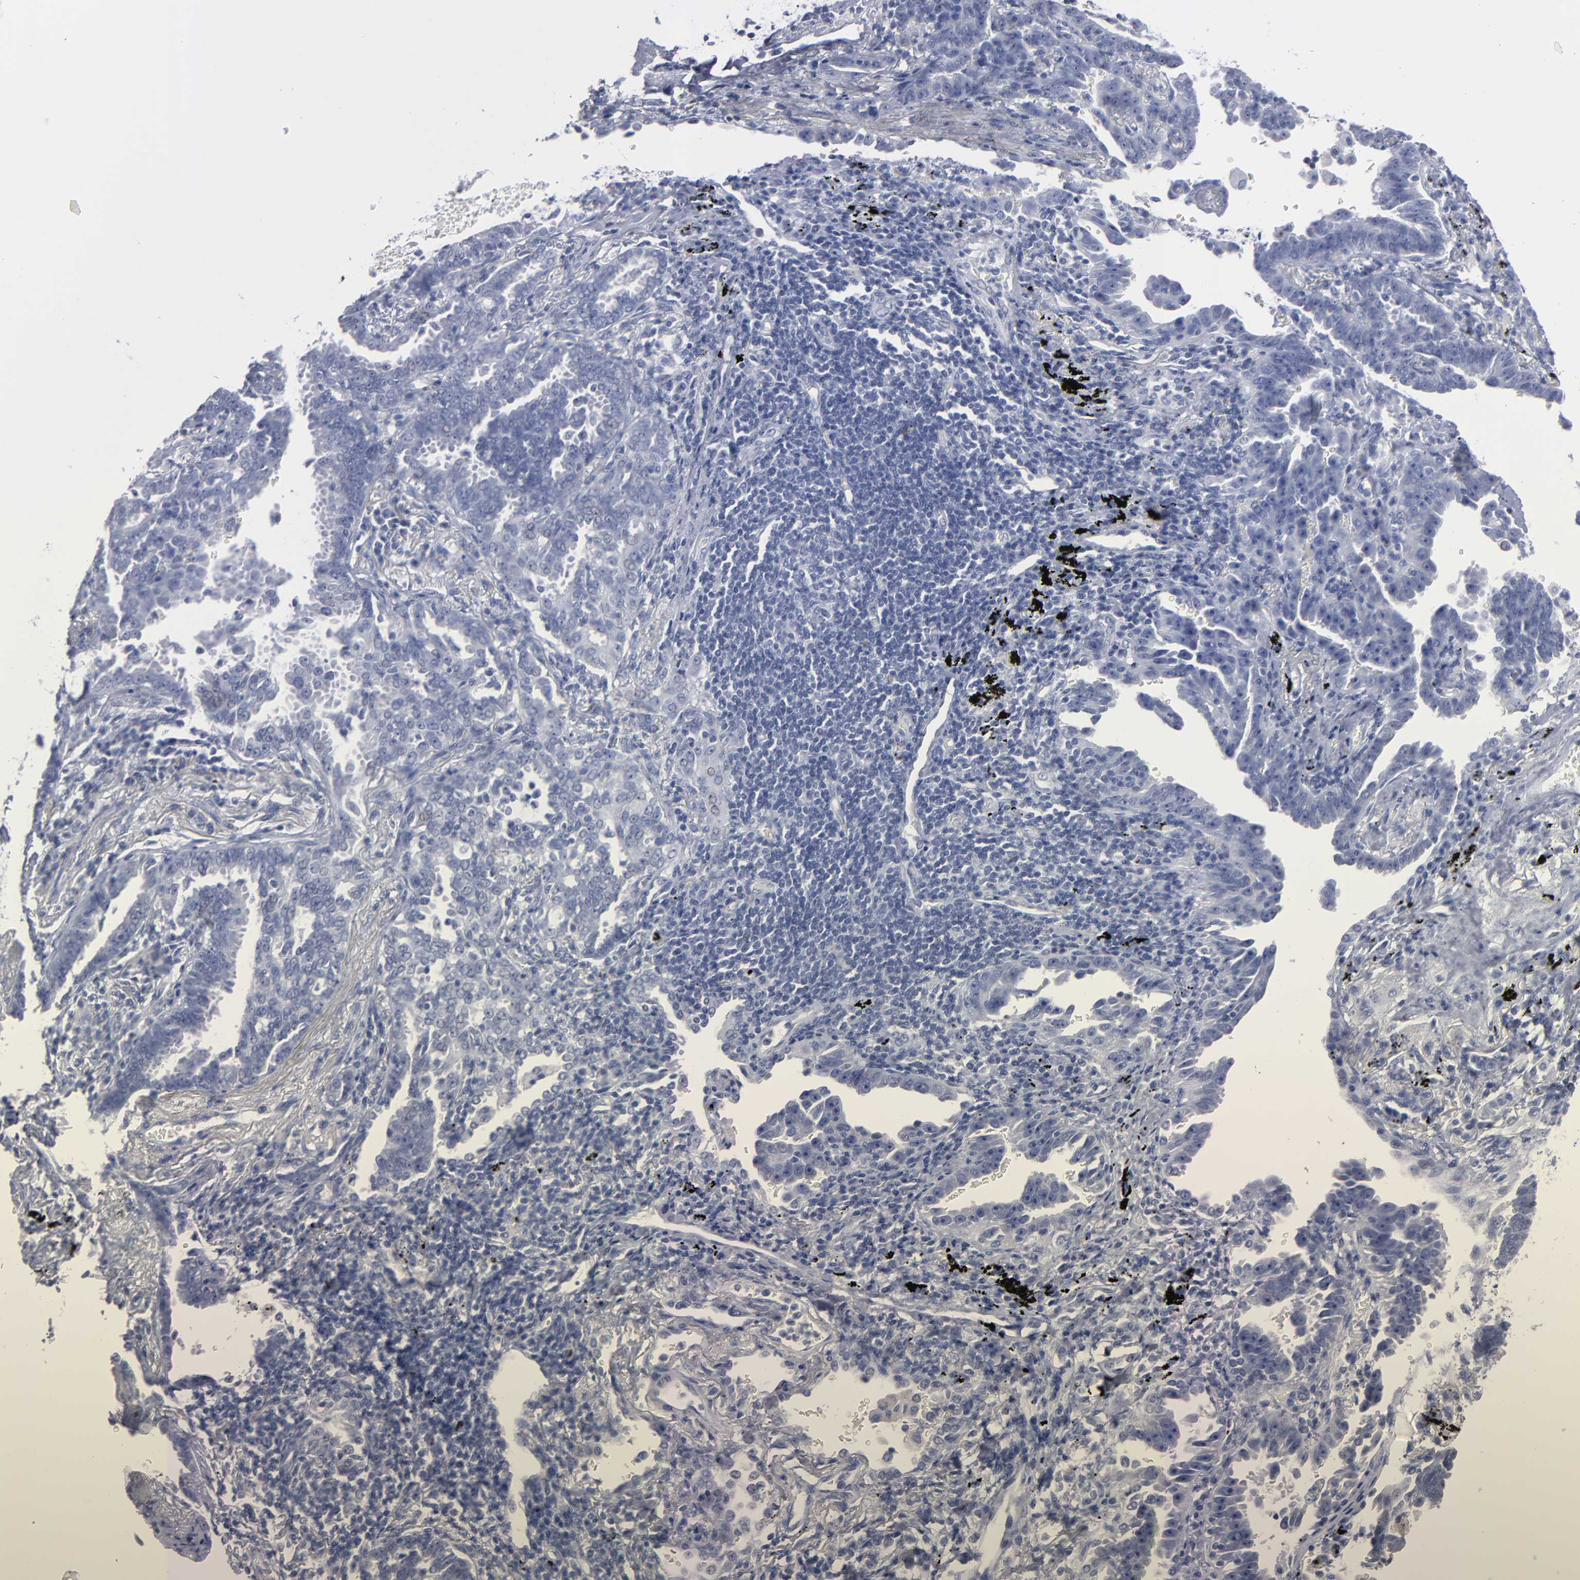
{"staining": {"intensity": "negative", "quantity": "none", "location": "none"}, "tissue": "lung cancer", "cell_type": "Tumor cells", "image_type": "cancer", "snomed": [{"axis": "morphology", "description": "Adenocarcinoma, NOS"}, {"axis": "topography", "description": "Lung"}], "caption": "The histopathology image displays no staining of tumor cells in adenocarcinoma (lung). The staining is performed using DAB brown chromogen with nuclei counter-stained in using hematoxylin.", "gene": "RPH3A", "patient": {"sex": "female", "age": 64}}